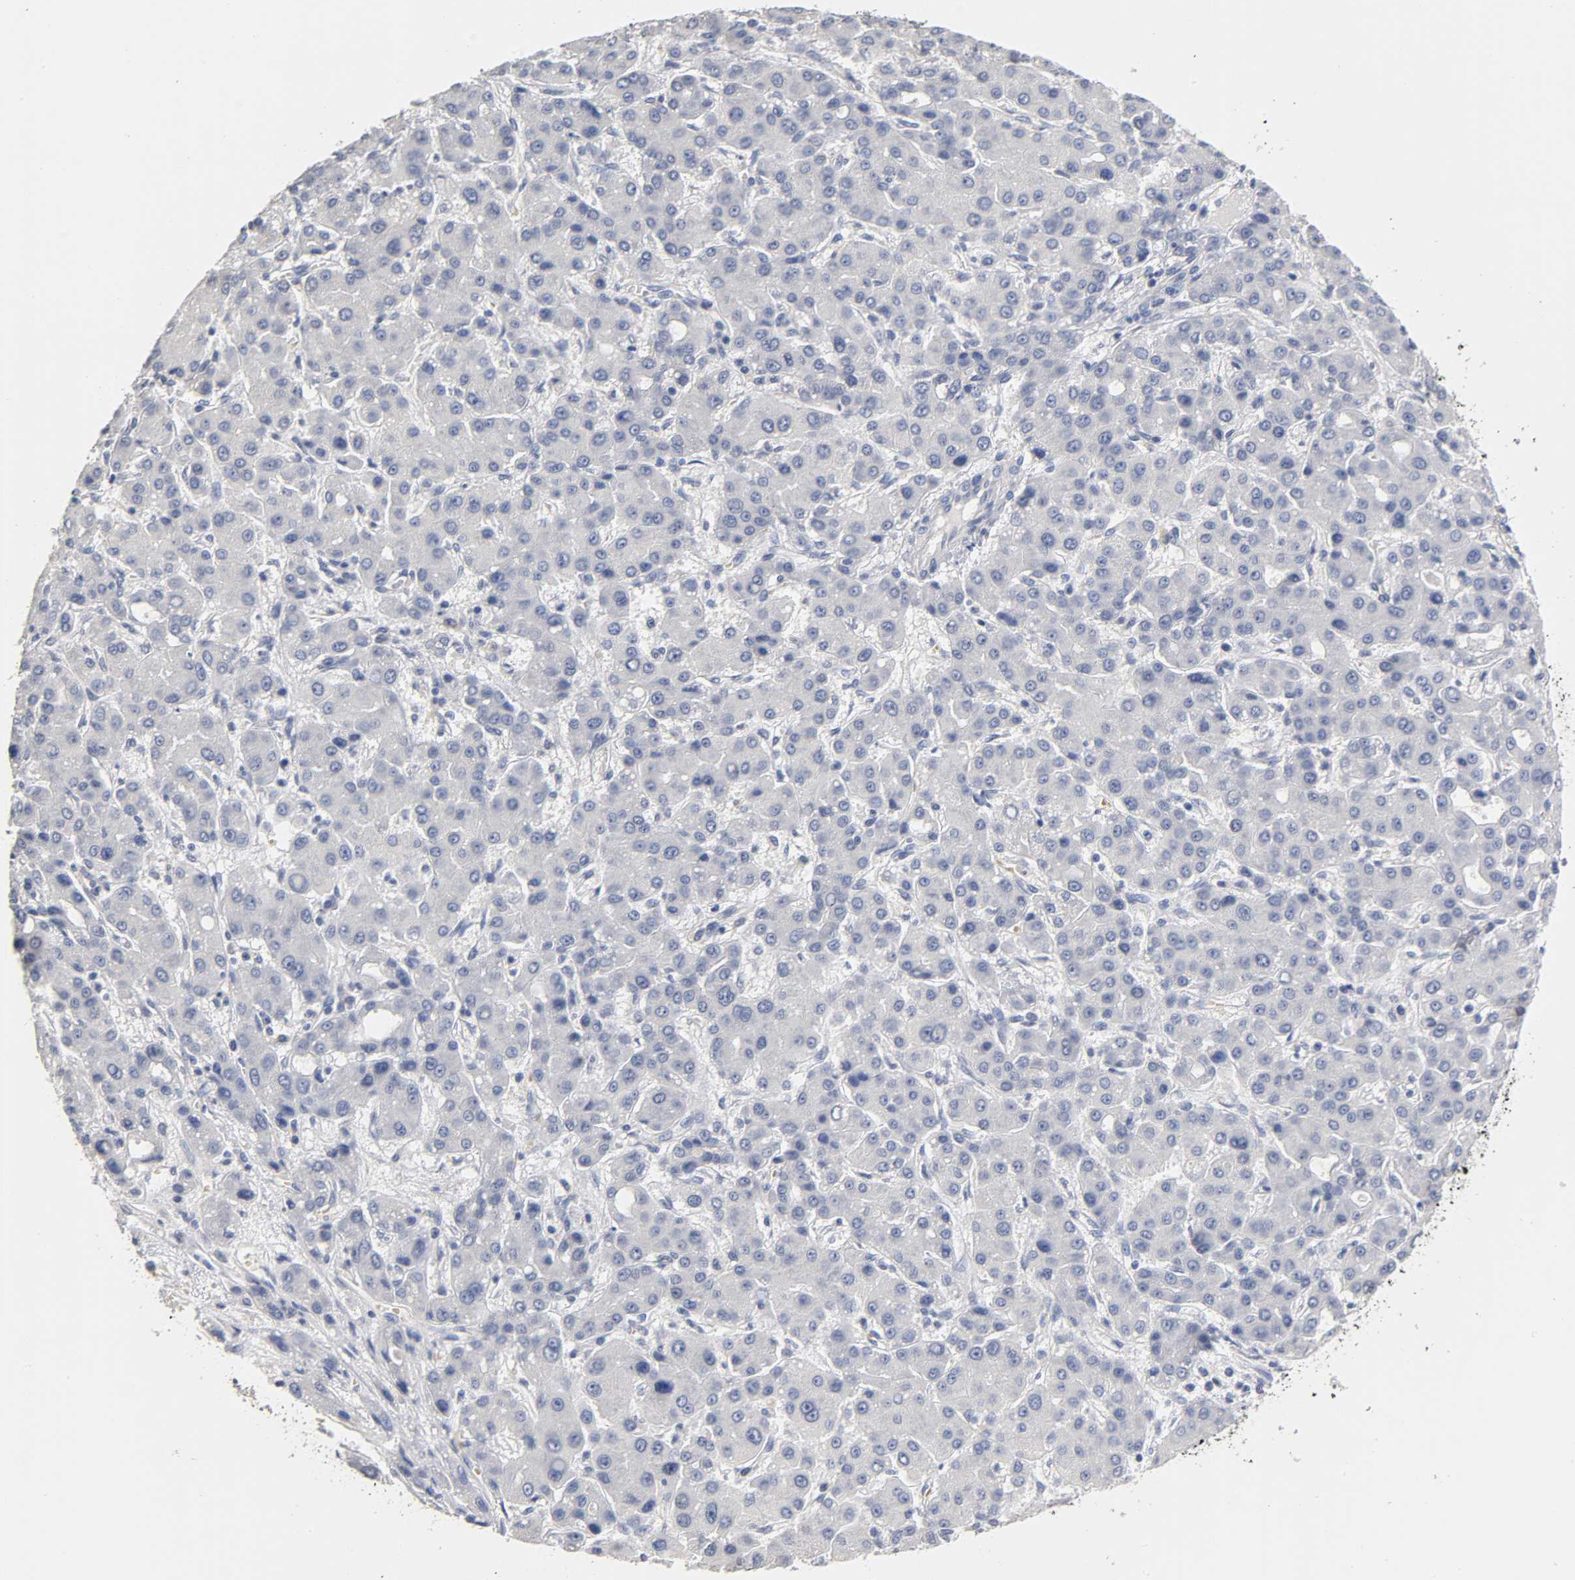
{"staining": {"intensity": "negative", "quantity": "none", "location": "none"}, "tissue": "liver cancer", "cell_type": "Tumor cells", "image_type": "cancer", "snomed": [{"axis": "morphology", "description": "Carcinoma, Hepatocellular, NOS"}, {"axis": "topography", "description": "Liver"}], "caption": "The photomicrograph exhibits no significant staining in tumor cells of hepatocellular carcinoma (liver). (Immunohistochemistry (ihc), brightfield microscopy, high magnification).", "gene": "OVOL1", "patient": {"sex": "male", "age": 55}}